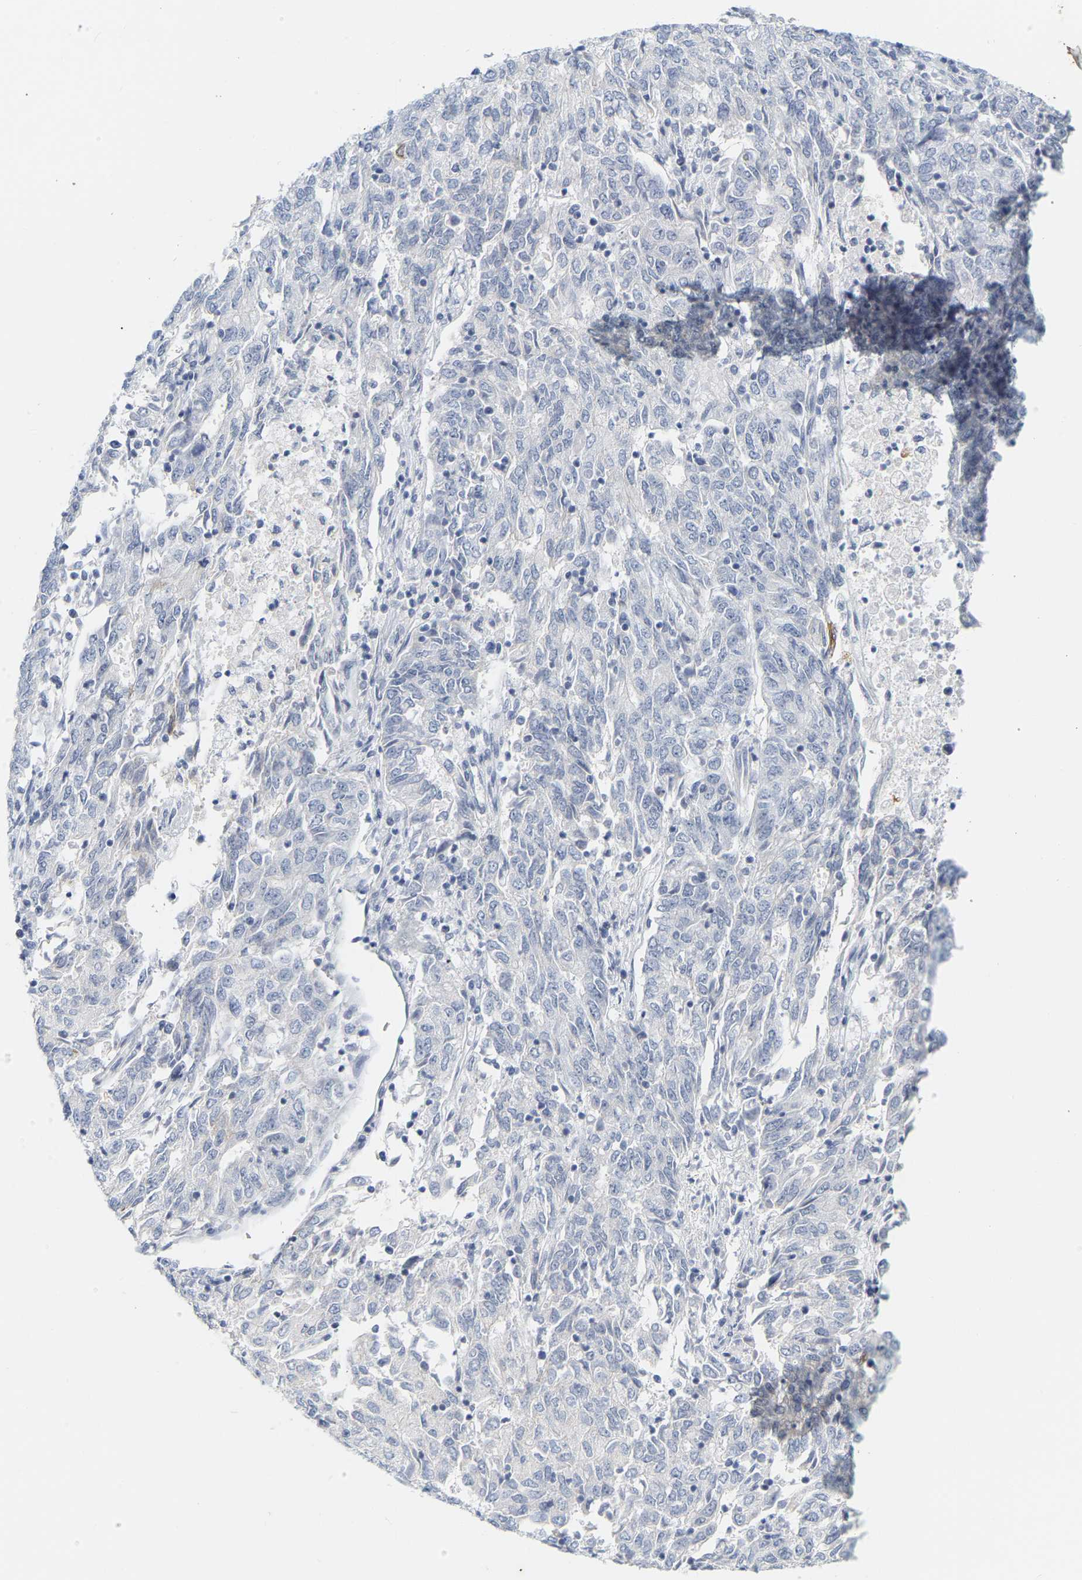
{"staining": {"intensity": "negative", "quantity": "none", "location": "none"}, "tissue": "endometrial cancer", "cell_type": "Tumor cells", "image_type": "cancer", "snomed": [{"axis": "morphology", "description": "Adenocarcinoma, NOS"}, {"axis": "topography", "description": "Endometrium"}], "caption": "The image exhibits no significant staining in tumor cells of adenocarcinoma (endometrial).", "gene": "KRT76", "patient": {"sex": "female", "age": 80}}